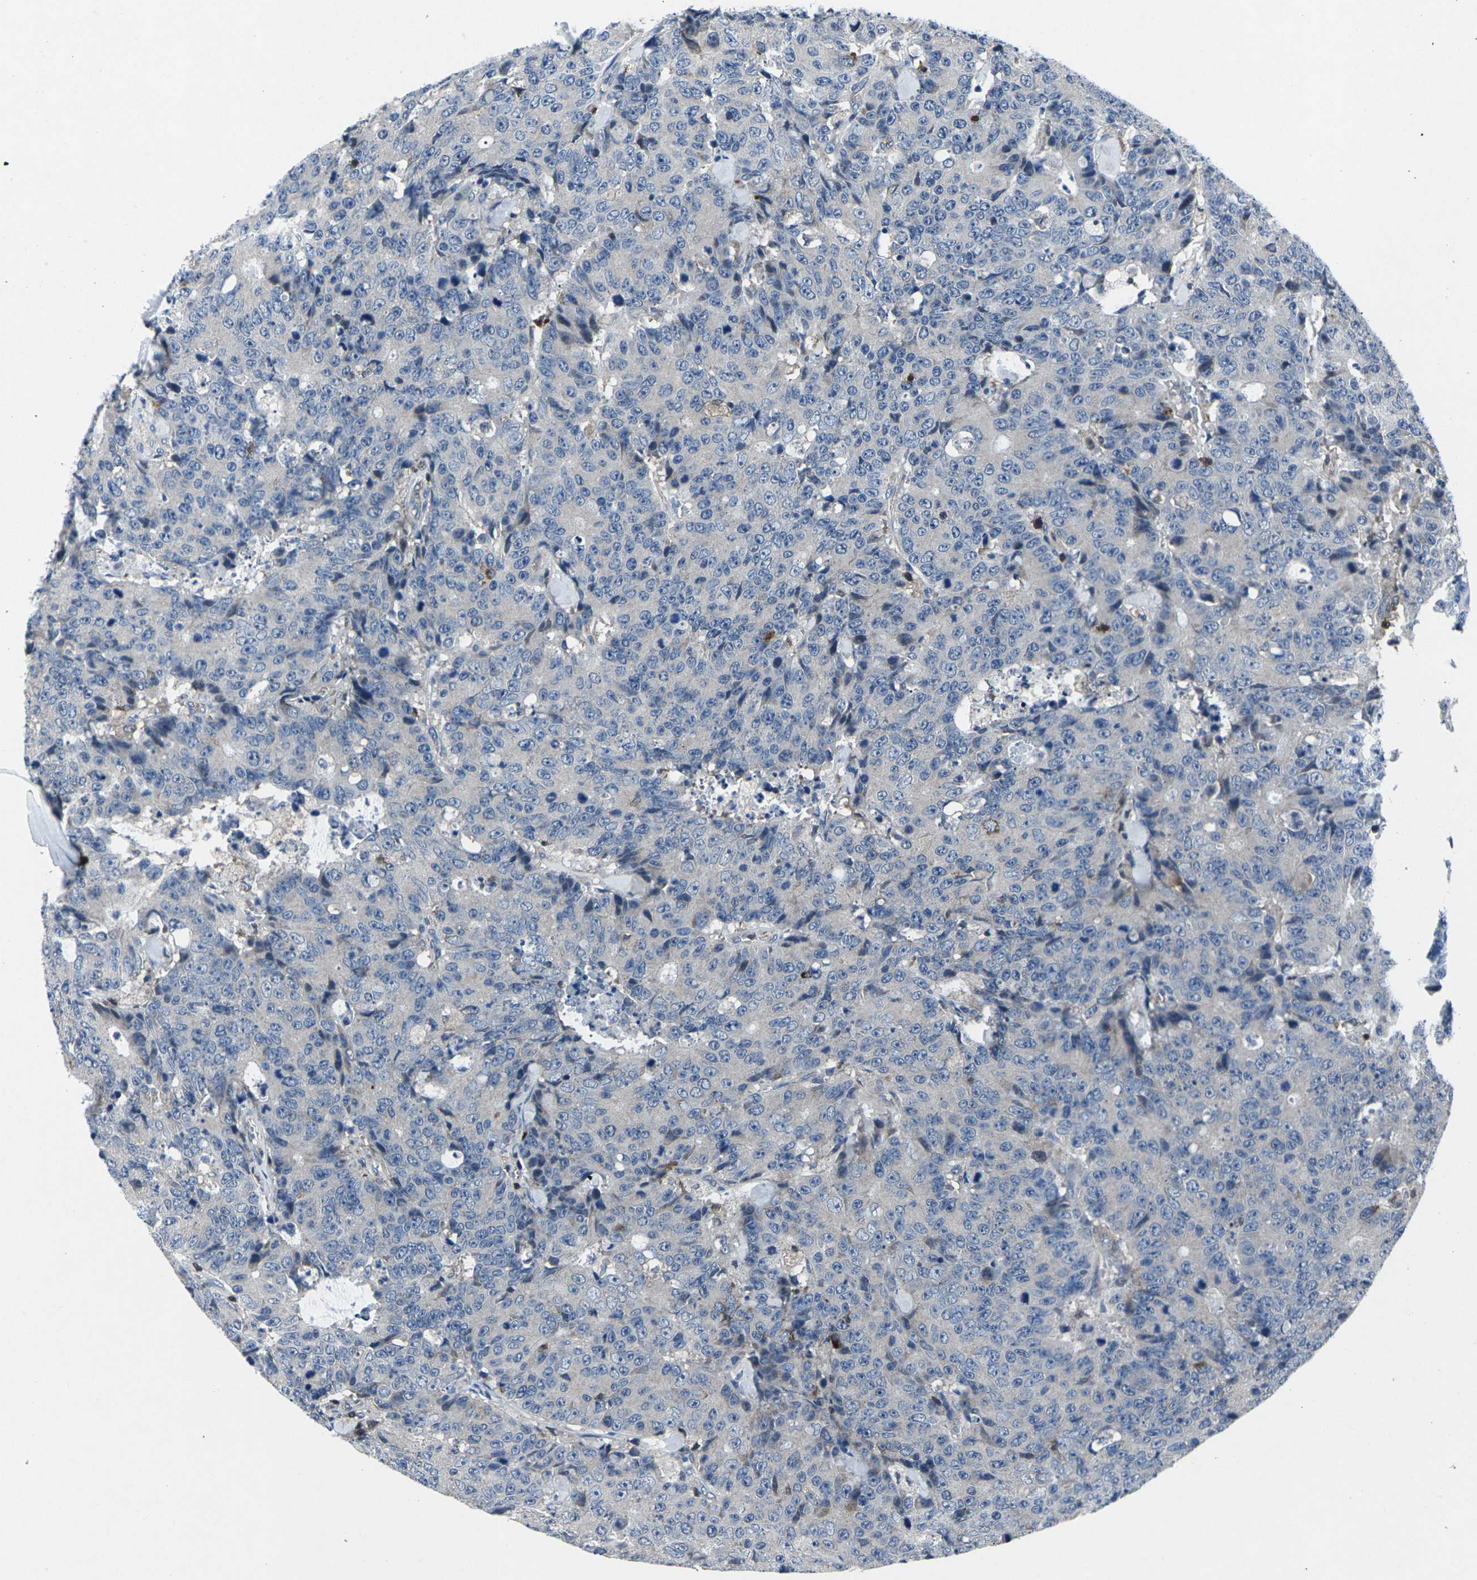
{"staining": {"intensity": "negative", "quantity": "none", "location": "none"}, "tissue": "colorectal cancer", "cell_type": "Tumor cells", "image_type": "cancer", "snomed": [{"axis": "morphology", "description": "Adenocarcinoma, NOS"}, {"axis": "topography", "description": "Colon"}], "caption": "High power microscopy image of an IHC image of colorectal adenocarcinoma, revealing no significant expression in tumor cells.", "gene": "STAT4", "patient": {"sex": "female", "age": 86}}